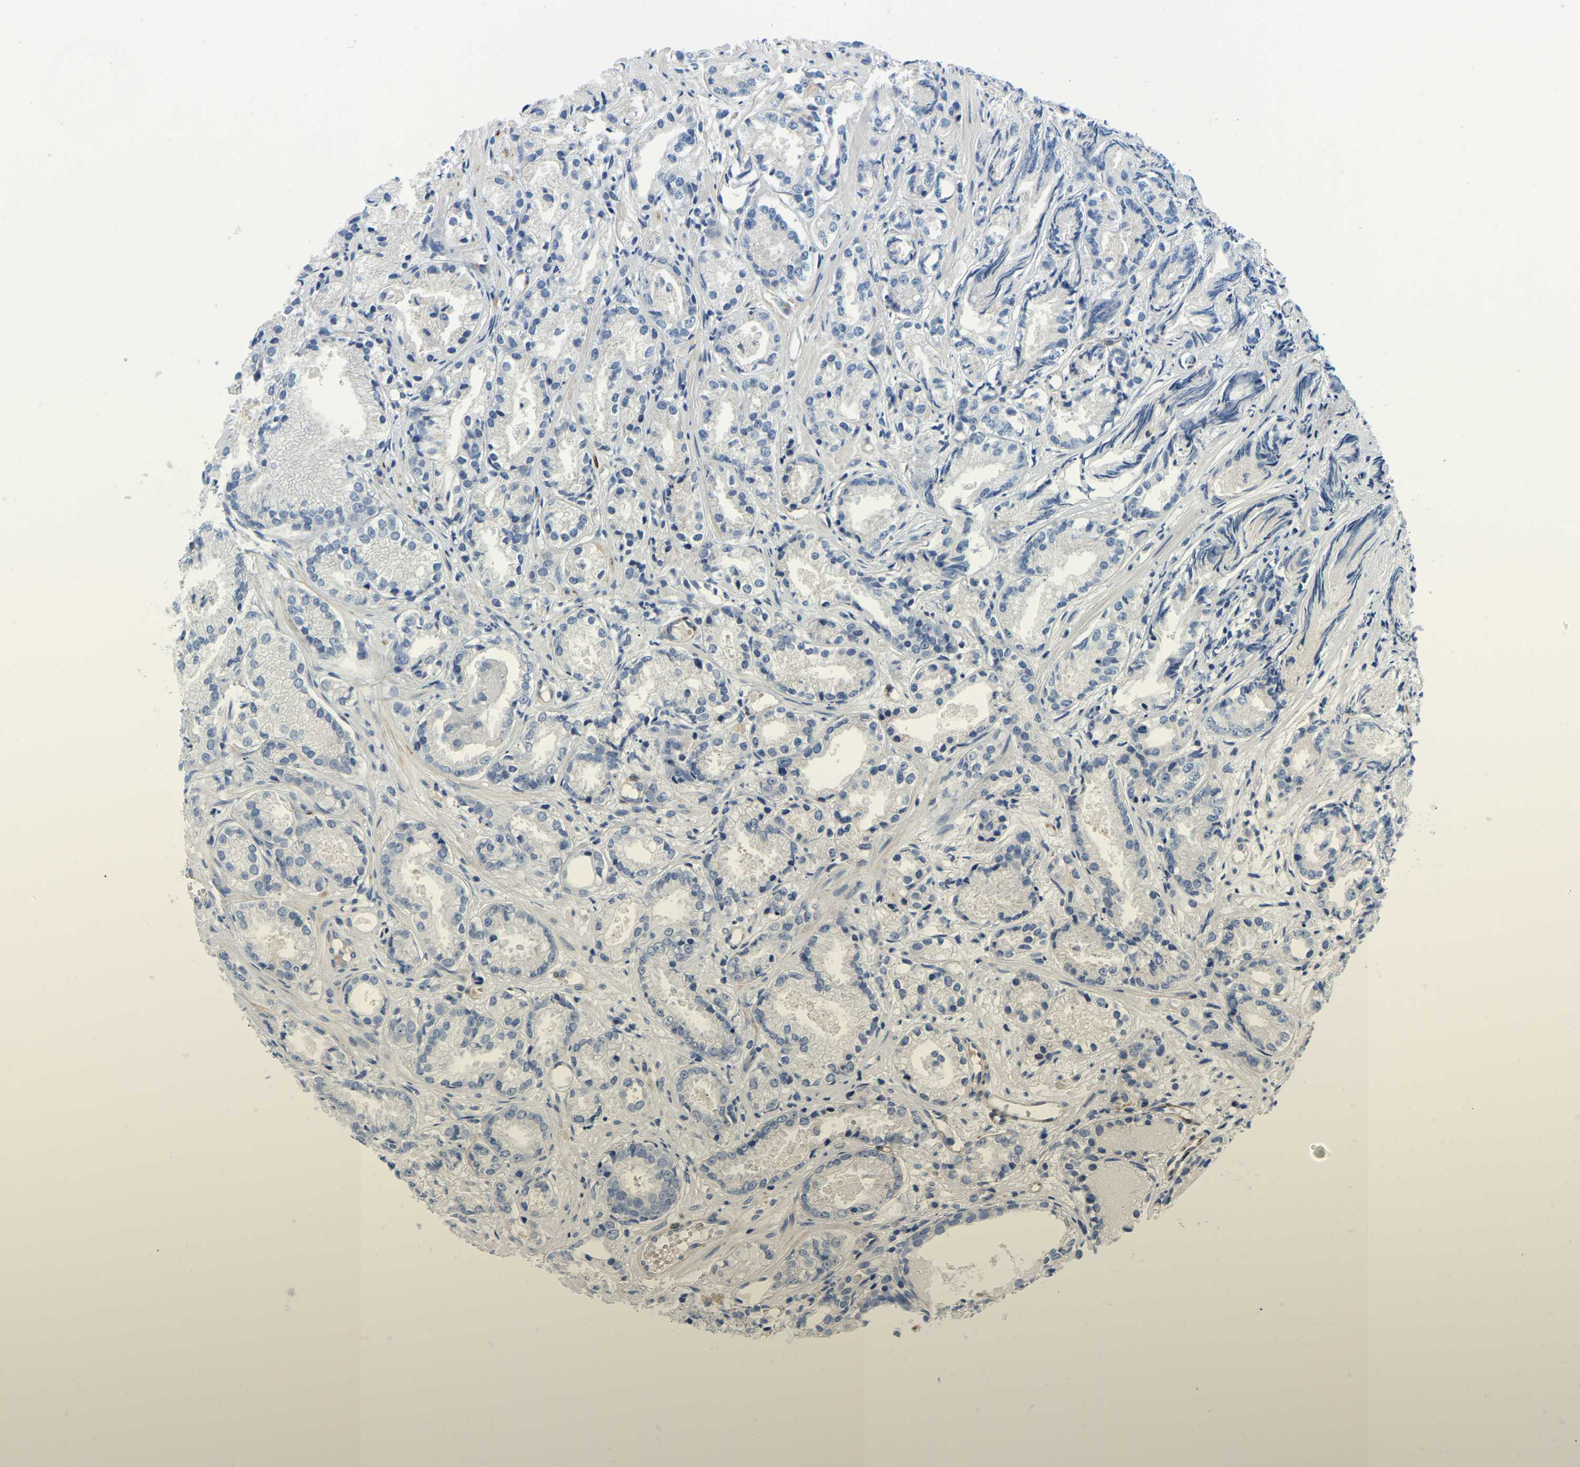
{"staining": {"intensity": "negative", "quantity": "none", "location": "none"}, "tissue": "prostate cancer", "cell_type": "Tumor cells", "image_type": "cancer", "snomed": [{"axis": "morphology", "description": "Adenocarcinoma, Low grade"}, {"axis": "topography", "description": "Prostate"}], "caption": "A photomicrograph of human adenocarcinoma (low-grade) (prostate) is negative for staining in tumor cells.", "gene": "LIAS", "patient": {"sex": "male", "age": 72}}